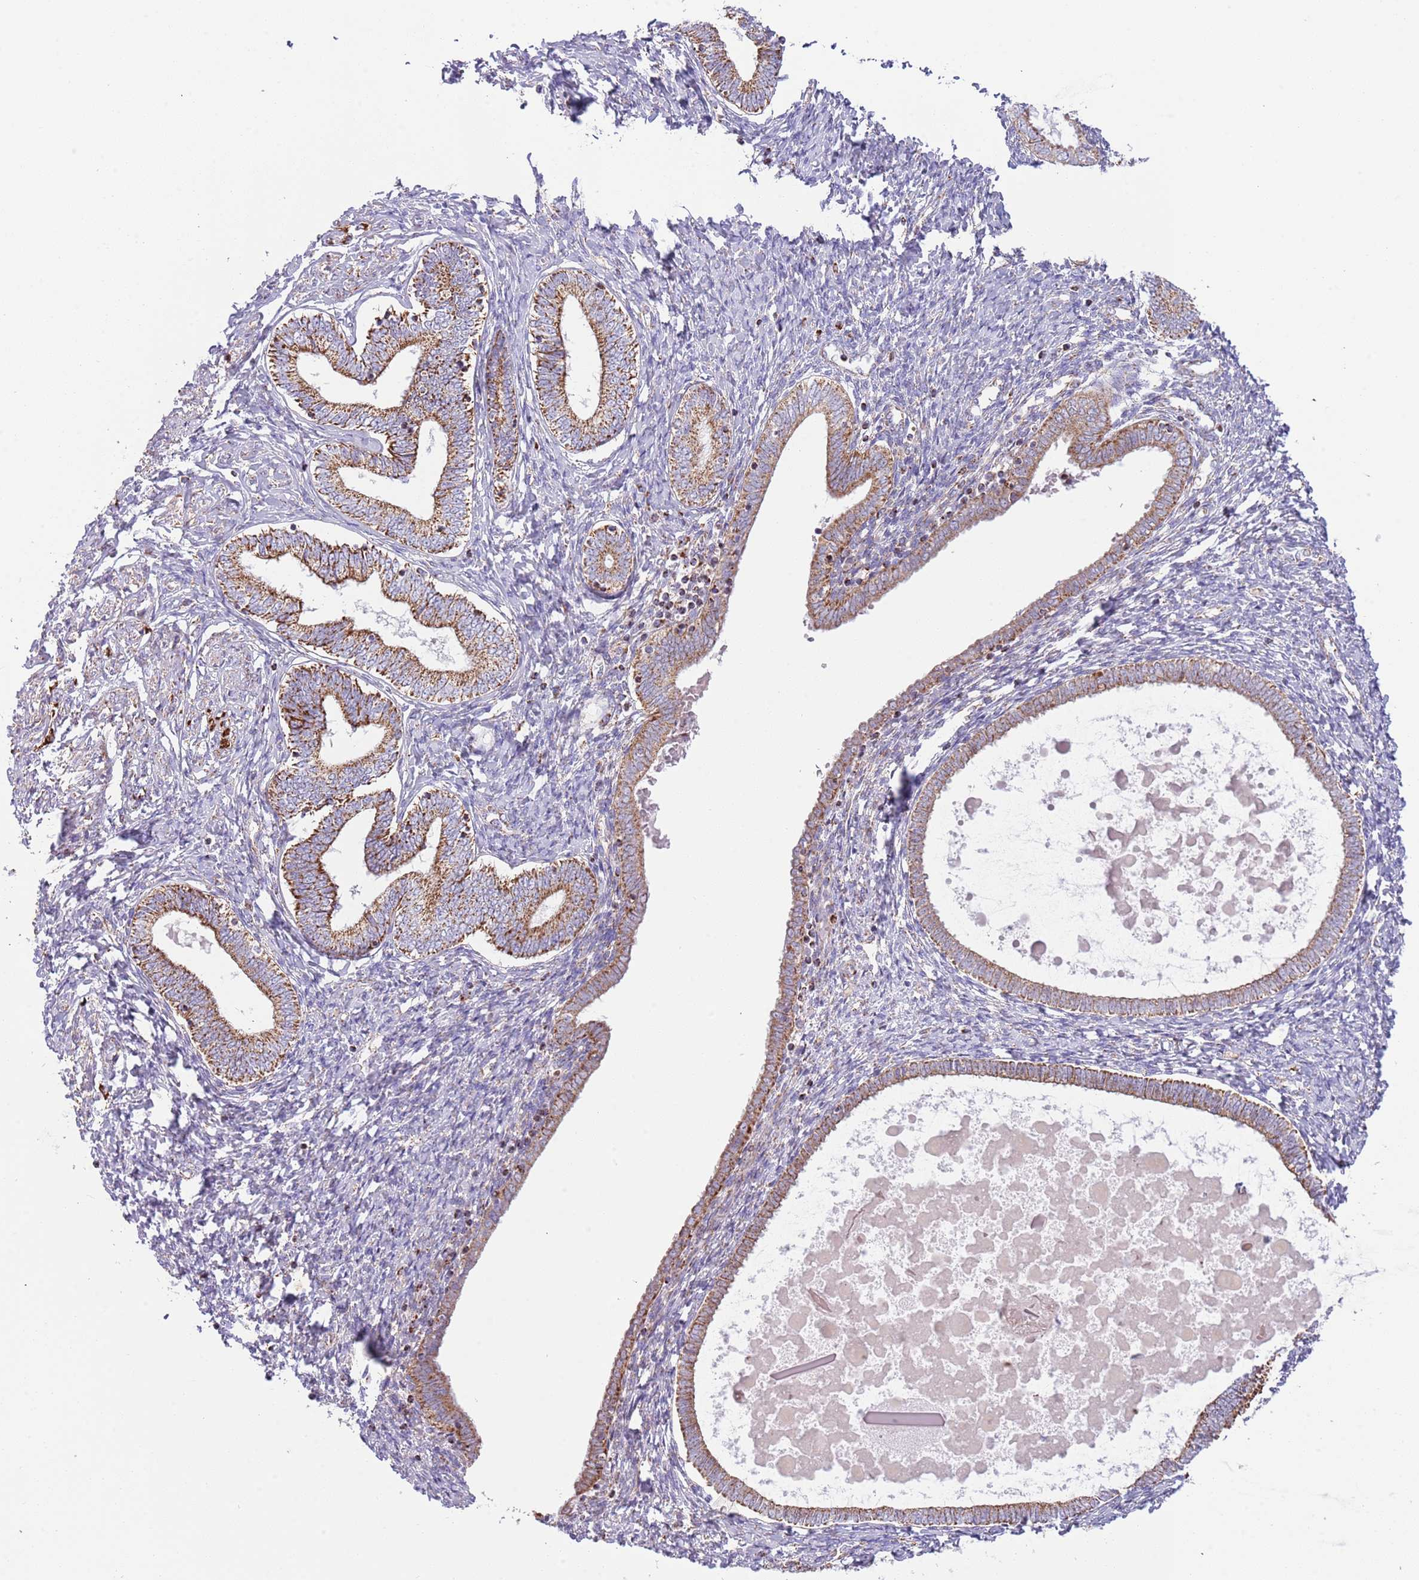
{"staining": {"intensity": "negative", "quantity": "none", "location": "none"}, "tissue": "endometrium", "cell_type": "Cells in endometrial stroma", "image_type": "normal", "snomed": [{"axis": "morphology", "description": "Normal tissue, NOS"}, {"axis": "topography", "description": "Endometrium"}], "caption": "Immunohistochemistry (IHC) photomicrograph of benign human endometrium stained for a protein (brown), which displays no expression in cells in endometrial stroma.", "gene": "LHX6", "patient": {"sex": "female", "age": 72}}